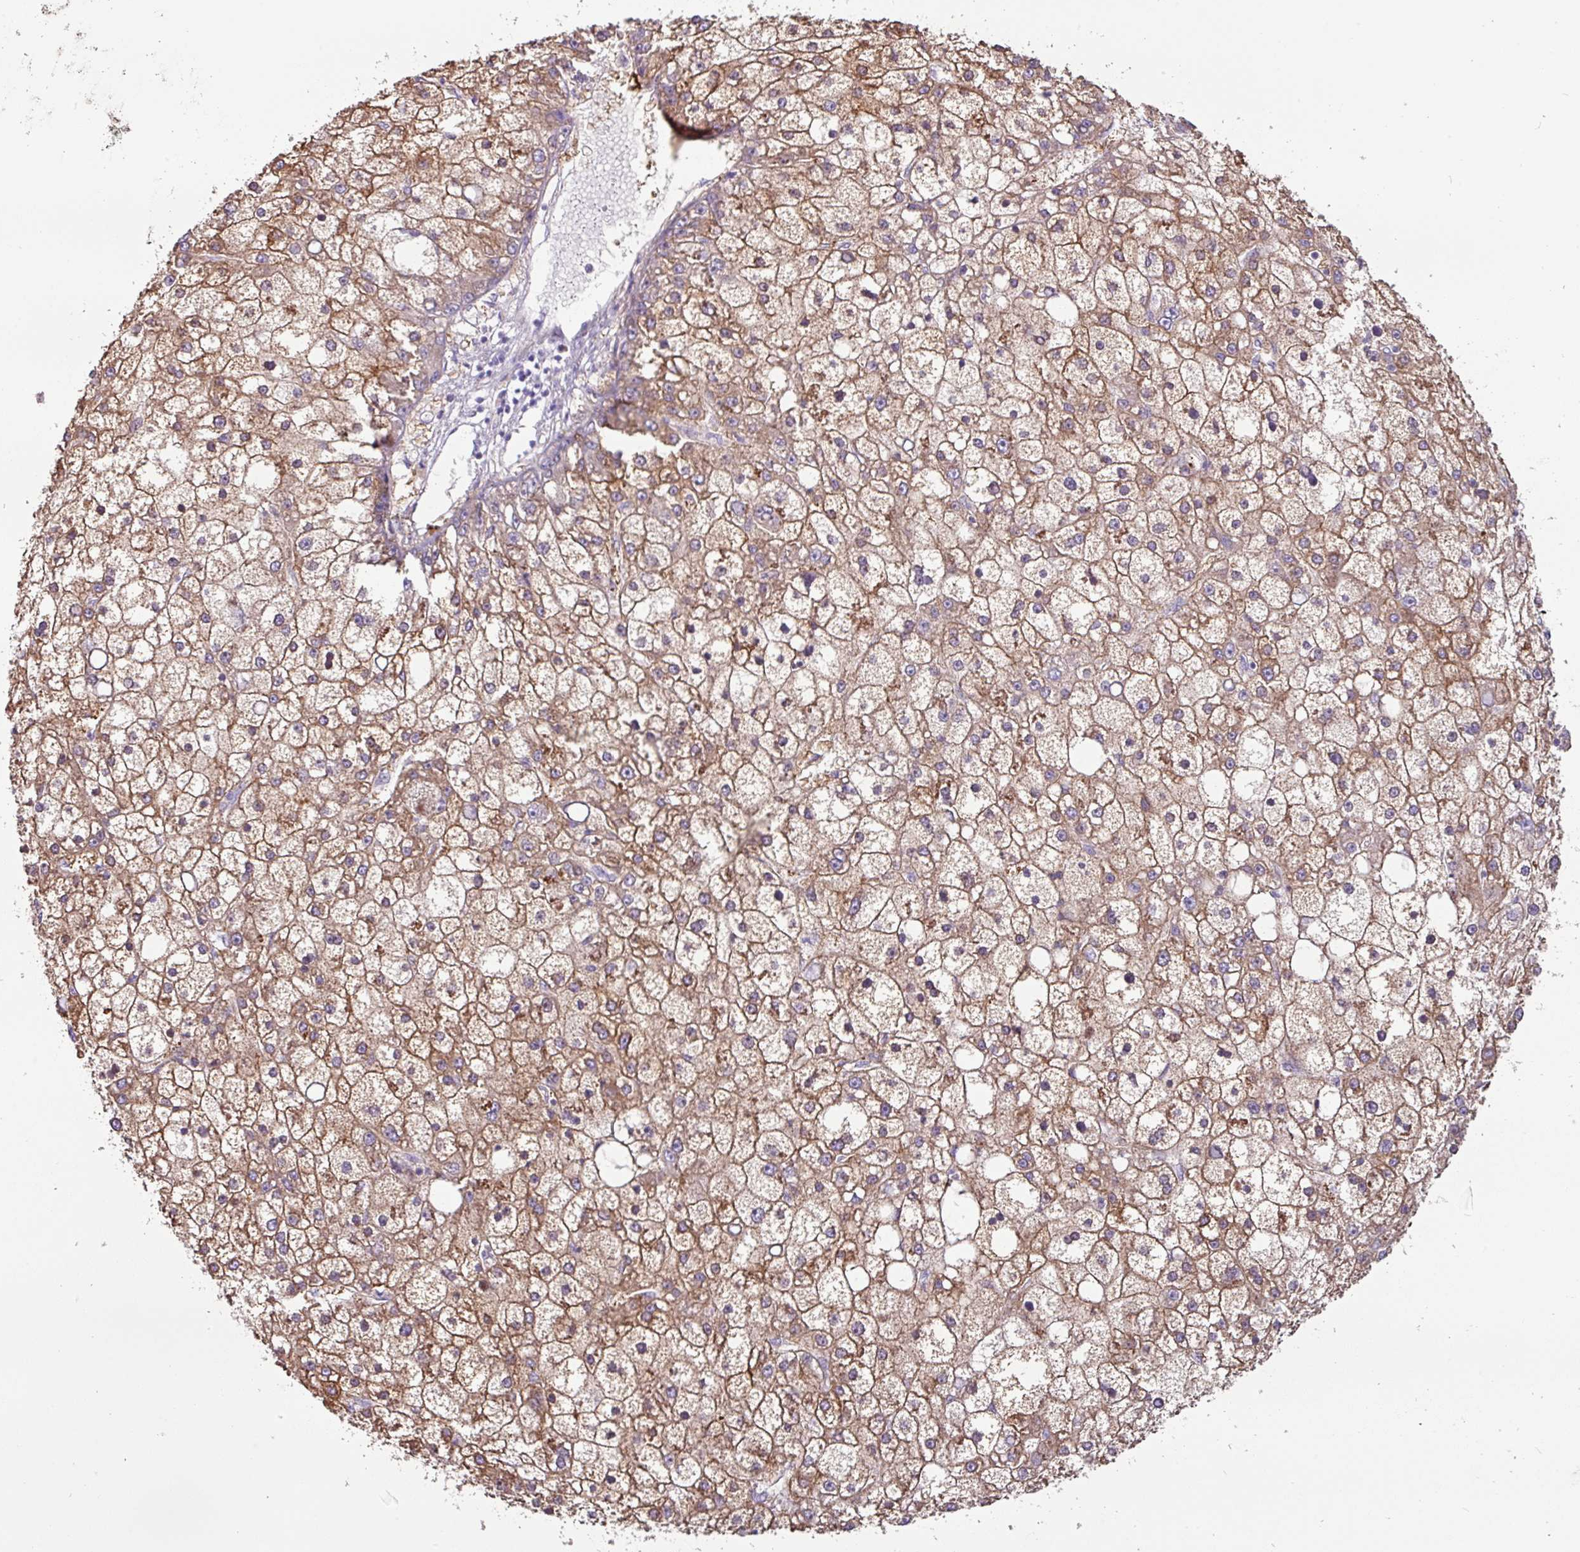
{"staining": {"intensity": "moderate", "quantity": ">75%", "location": "cytoplasmic/membranous"}, "tissue": "liver cancer", "cell_type": "Tumor cells", "image_type": "cancer", "snomed": [{"axis": "morphology", "description": "Carcinoma, Hepatocellular, NOS"}, {"axis": "topography", "description": "Liver"}], "caption": "Immunohistochemical staining of liver cancer (hepatocellular carcinoma) reveals medium levels of moderate cytoplasmic/membranous protein expression in approximately >75% of tumor cells.", "gene": "MRRF", "patient": {"sex": "male", "age": 67}}